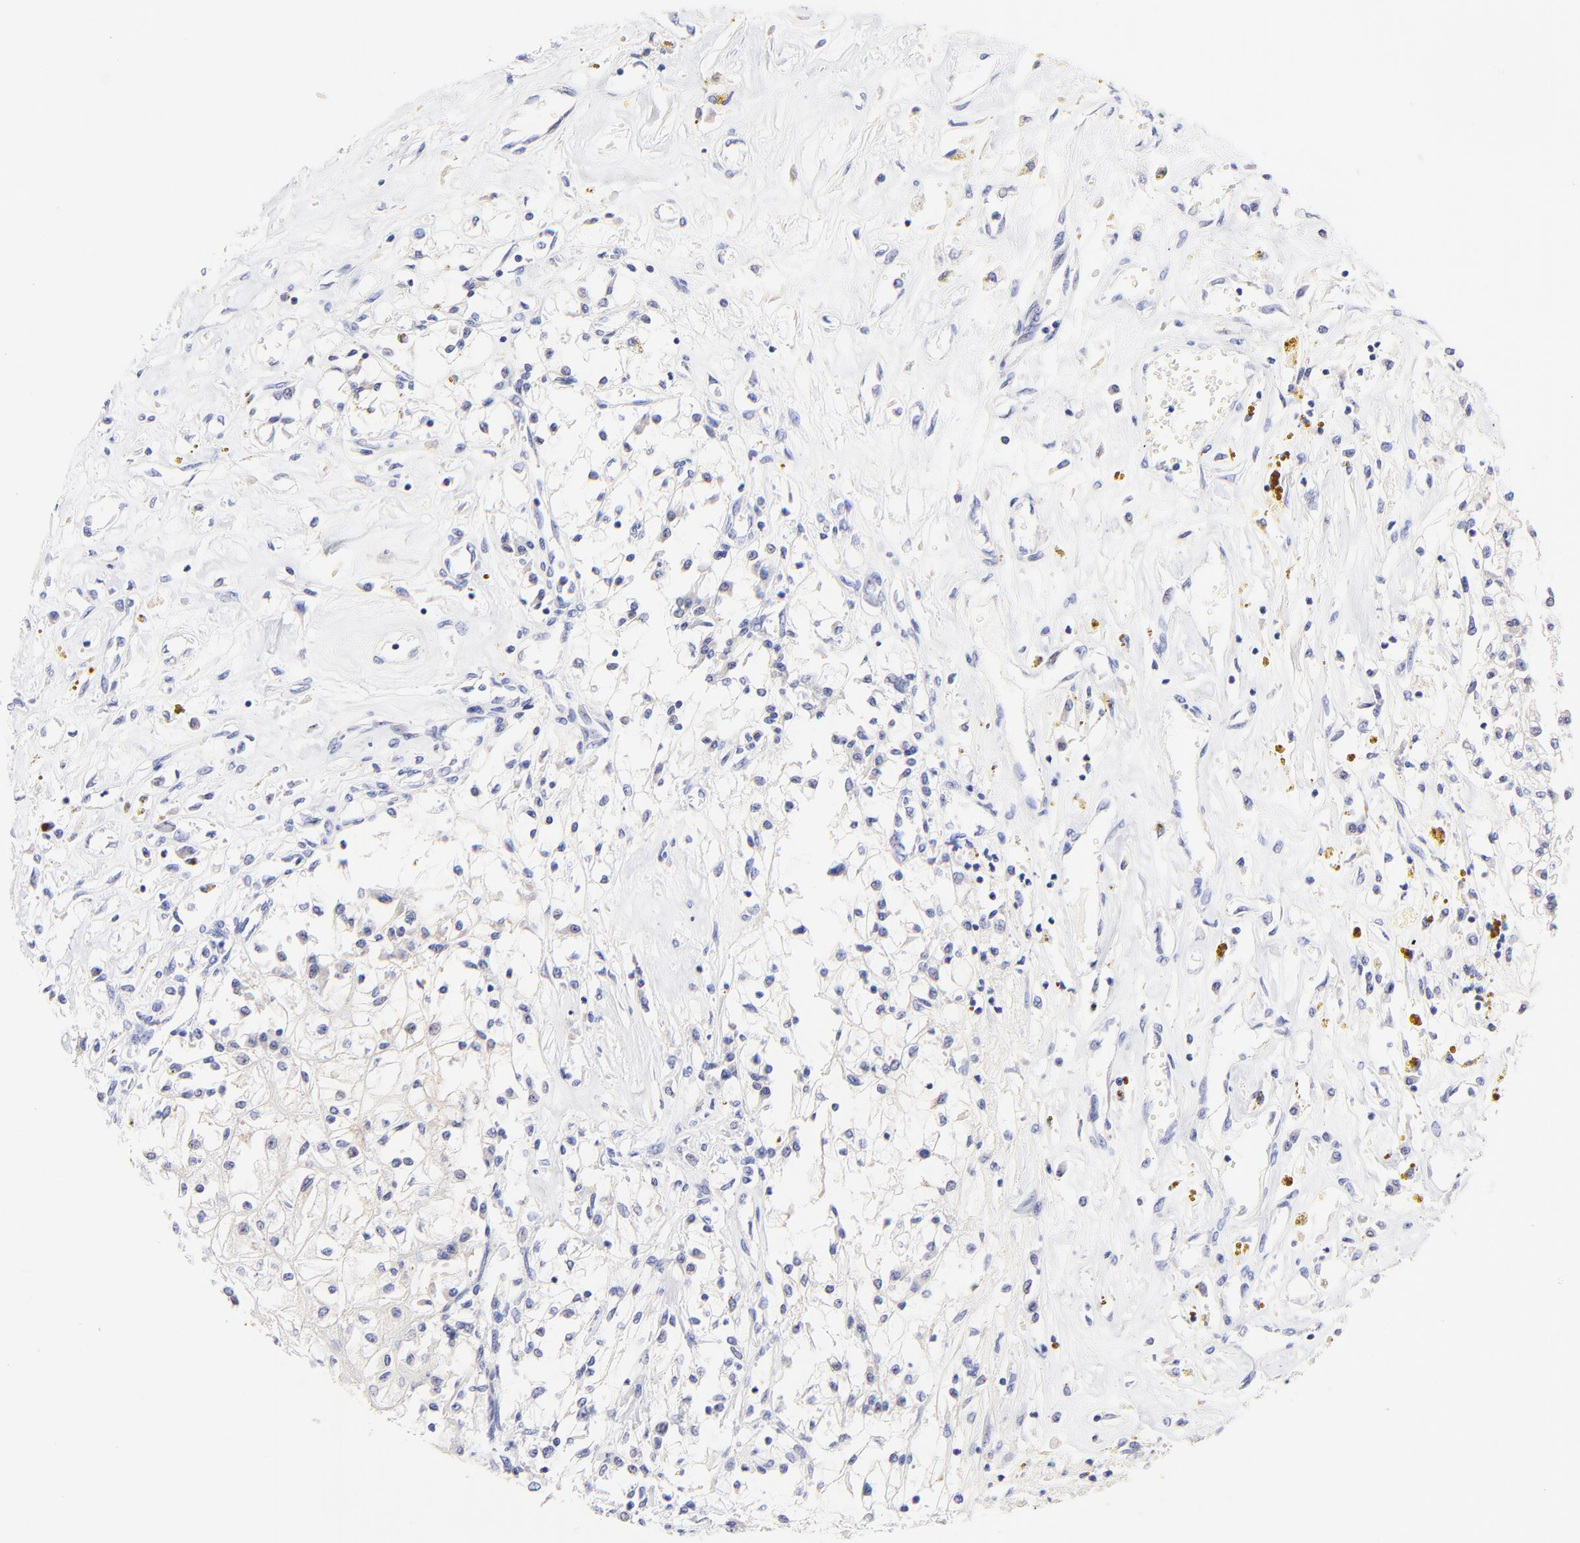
{"staining": {"intensity": "negative", "quantity": "none", "location": "none"}, "tissue": "renal cancer", "cell_type": "Tumor cells", "image_type": "cancer", "snomed": [{"axis": "morphology", "description": "Adenocarcinoma, NOS"}, {"axis": "topography", "description": "Kidney"}], "caption": "Tumor cells are negative for brown protein staining in renal adenocarcinoma. (Stains: DAB (3,3'-diaminobenzidine) immunohistochemistry with hematoxylin counter stain, Microscopy: brightfield microscopy at high magnification).", "gene": "RAB3A", "patient": {"sex": "male", "age": 78}}